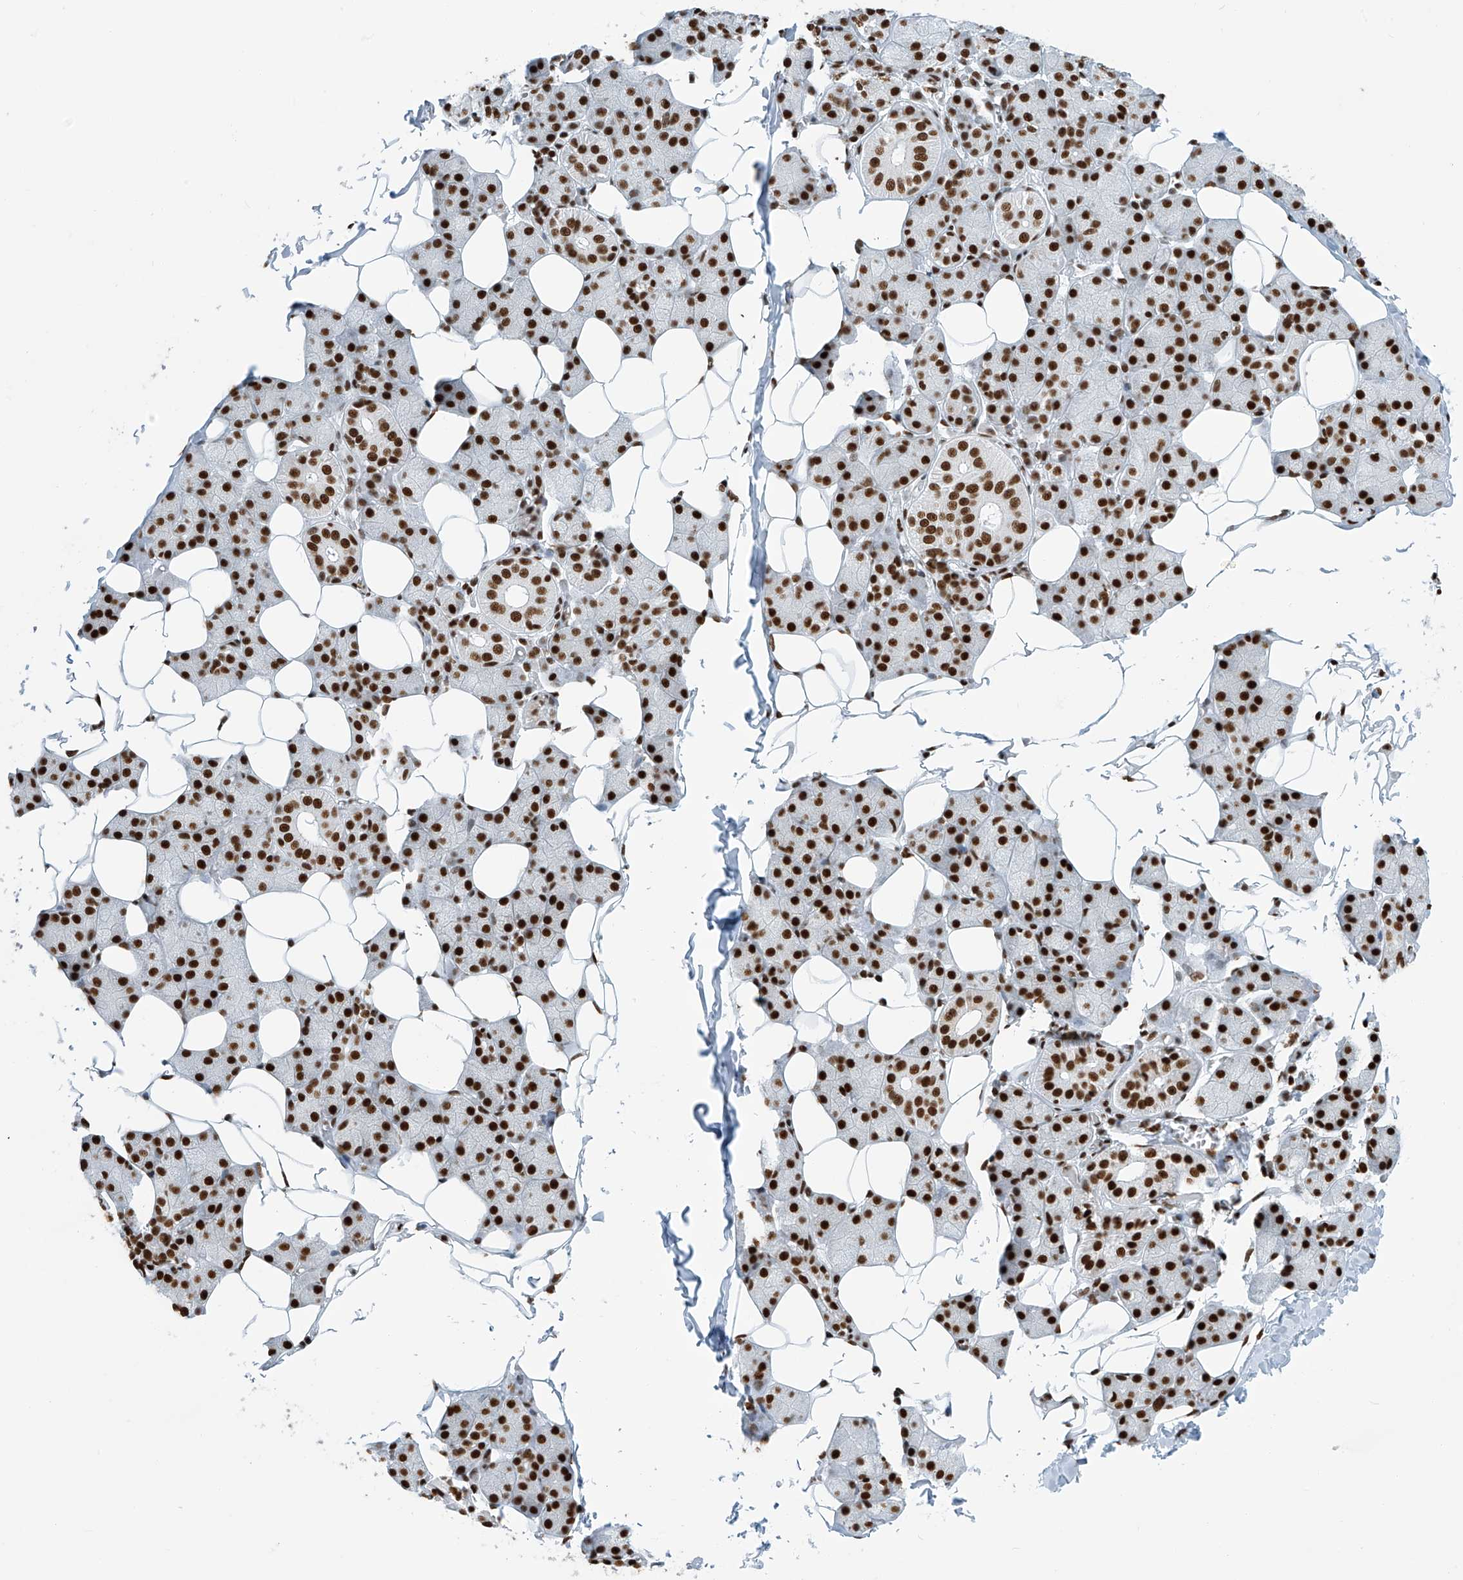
{"staining": {"intensity": "strong", "quantity": ">75%", "location": "nuclear"}, "tissue": "salivary gland", "cell_type": "Glandular cells", "image_type": "normal", "snomed": [{"axis": "morphology", "description": "Normal tissue, NOS"}, {"axis": "topography", "description": "Salivary gland"}], "caption": "Protein analysis of unremarkable salivary gland displays strong nuclear staining in approximately >75% of glandular cells.", "gene": "ENSG00000257390", "patient": {"sex": "female", "age": 33}}